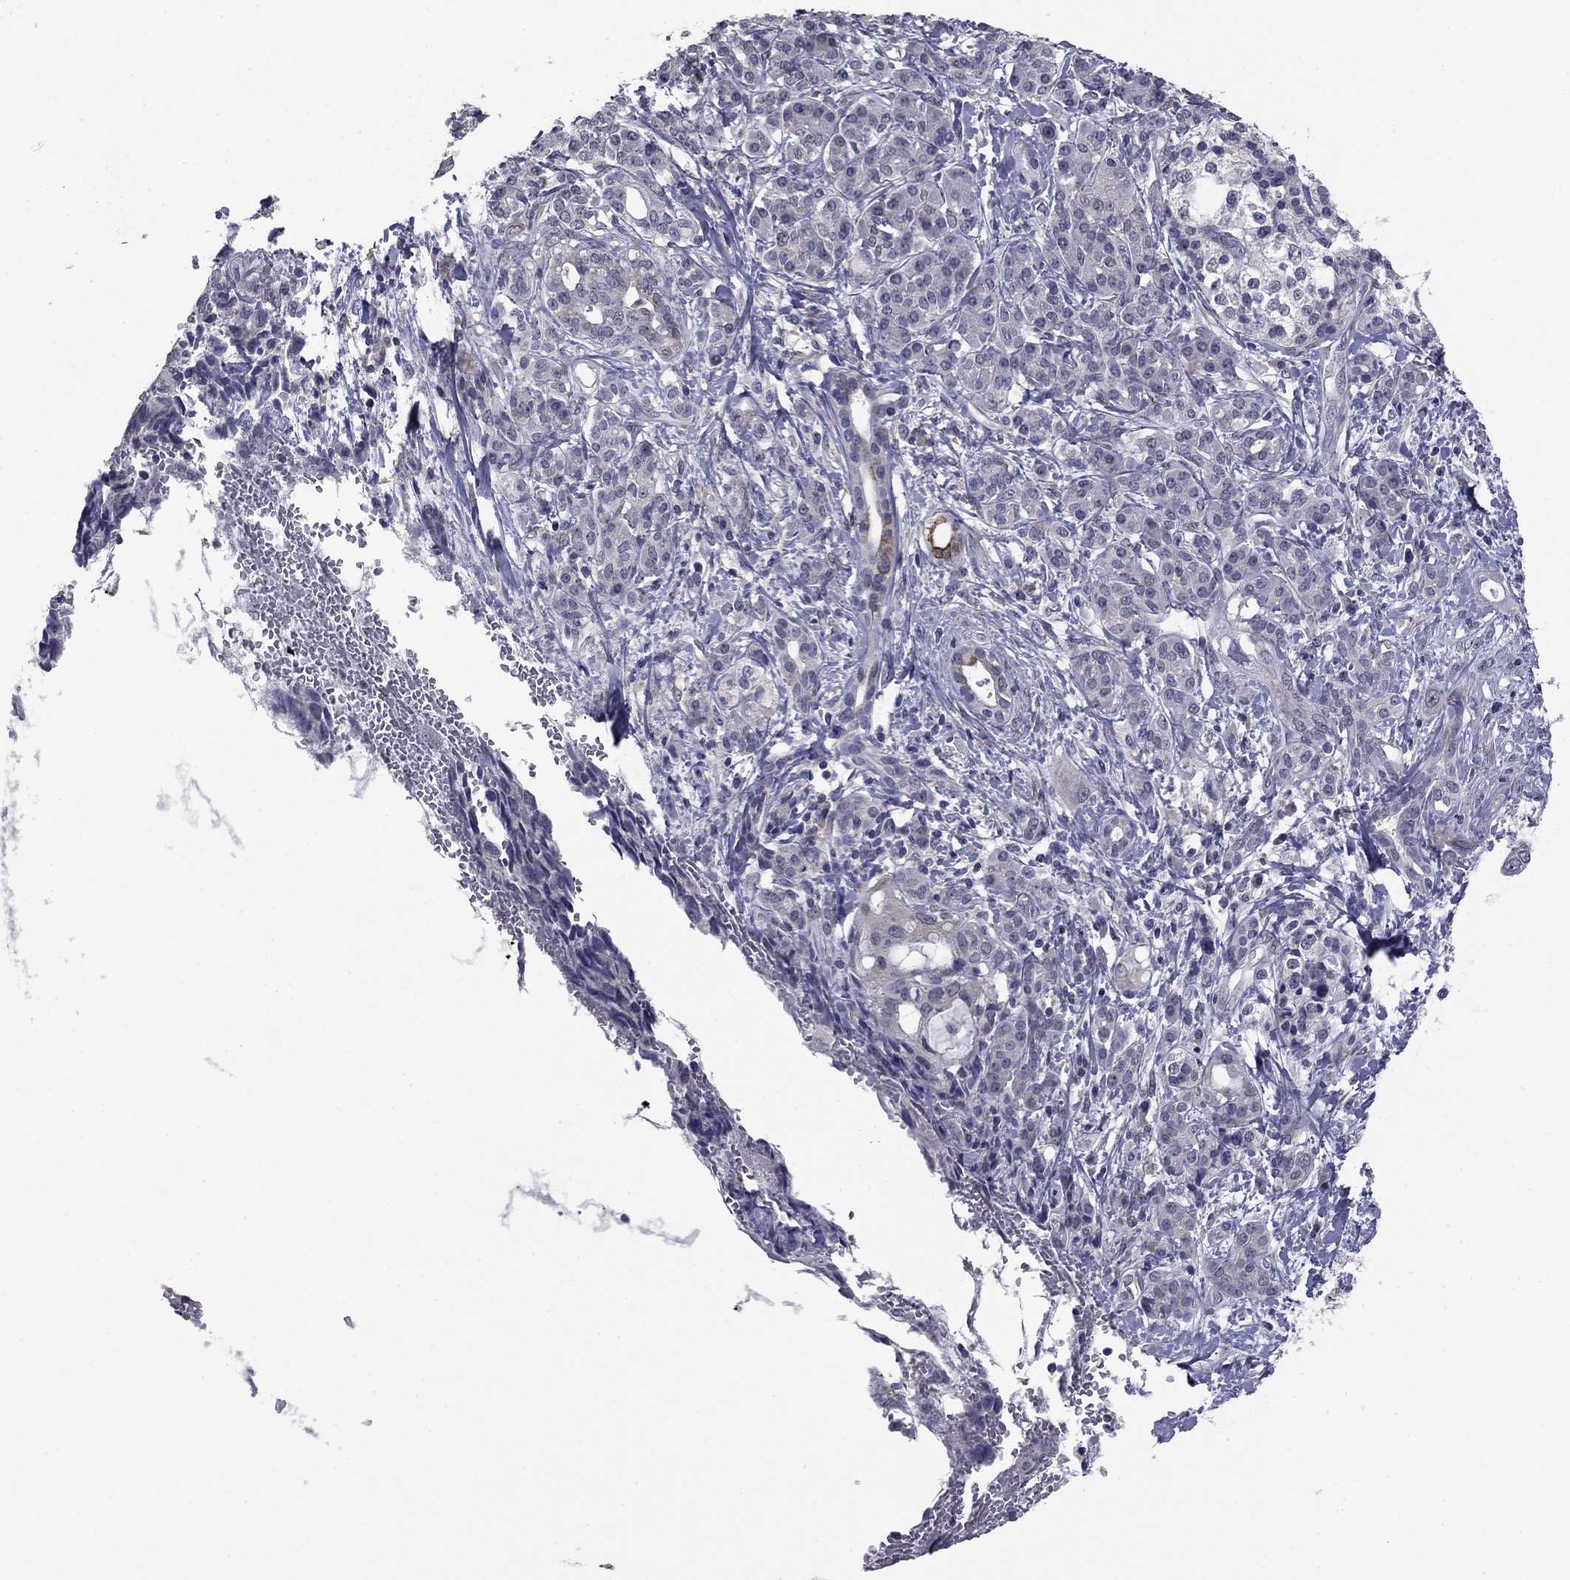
{"staining": {"intensity": "negative", "quantity": "none", "location": "none"}, "tissue": "pancreatic cancer", "cell_type": "Tumor cells", "image_type": "cancer", "snomed": [{"axis": "morphology", "description": "Adenocarcinoma, NOS"}, {"axis": "topography", "description": "Pancreas"}], "caption": "Tumor cells are negative for brown protein staining in pancreatic cancer (adenocarcinoma).", "gene": "PRRT2", "patient": {"sex": "female", "age": 56}}